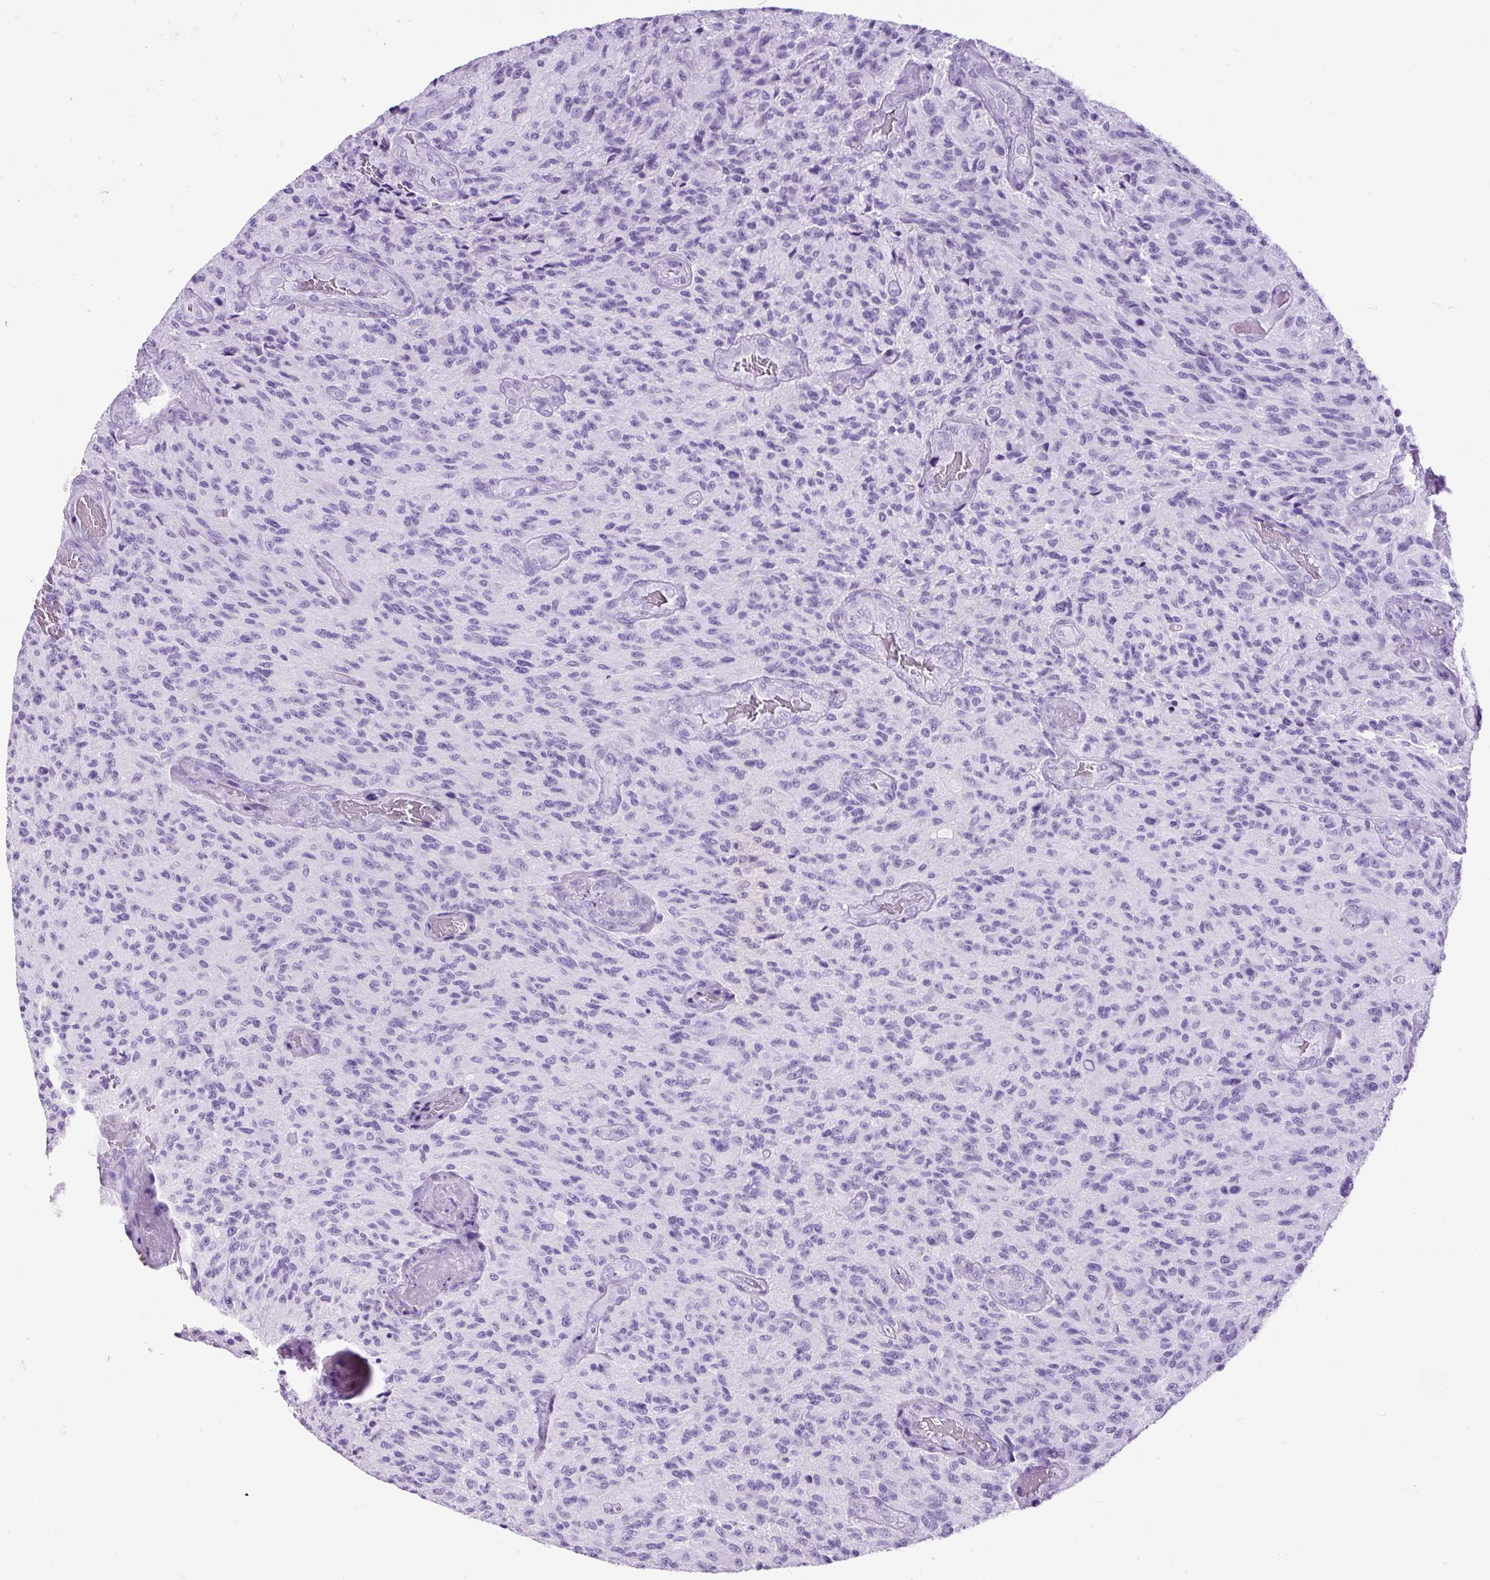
{"staining": {"intensity": "negative", "quantity": "none", "location": "none"}, "tissue": "glioma", "cell_type": "Tumor cells", "image_type": "cancer", "snomed": [{"axis": "morphology", "description": "Normal tissue, NOS"}, {"axis": "morphology", "description": "Glioma, malignant, High grade"}, {"axis": "topography", "description": "Cerebral cortex"}], "caption": "Tumor cells are negative for protein expression in human high-grade glioma (malignant).", "gene": "CEL", "patient": {"sex": "male", "age": 56}}